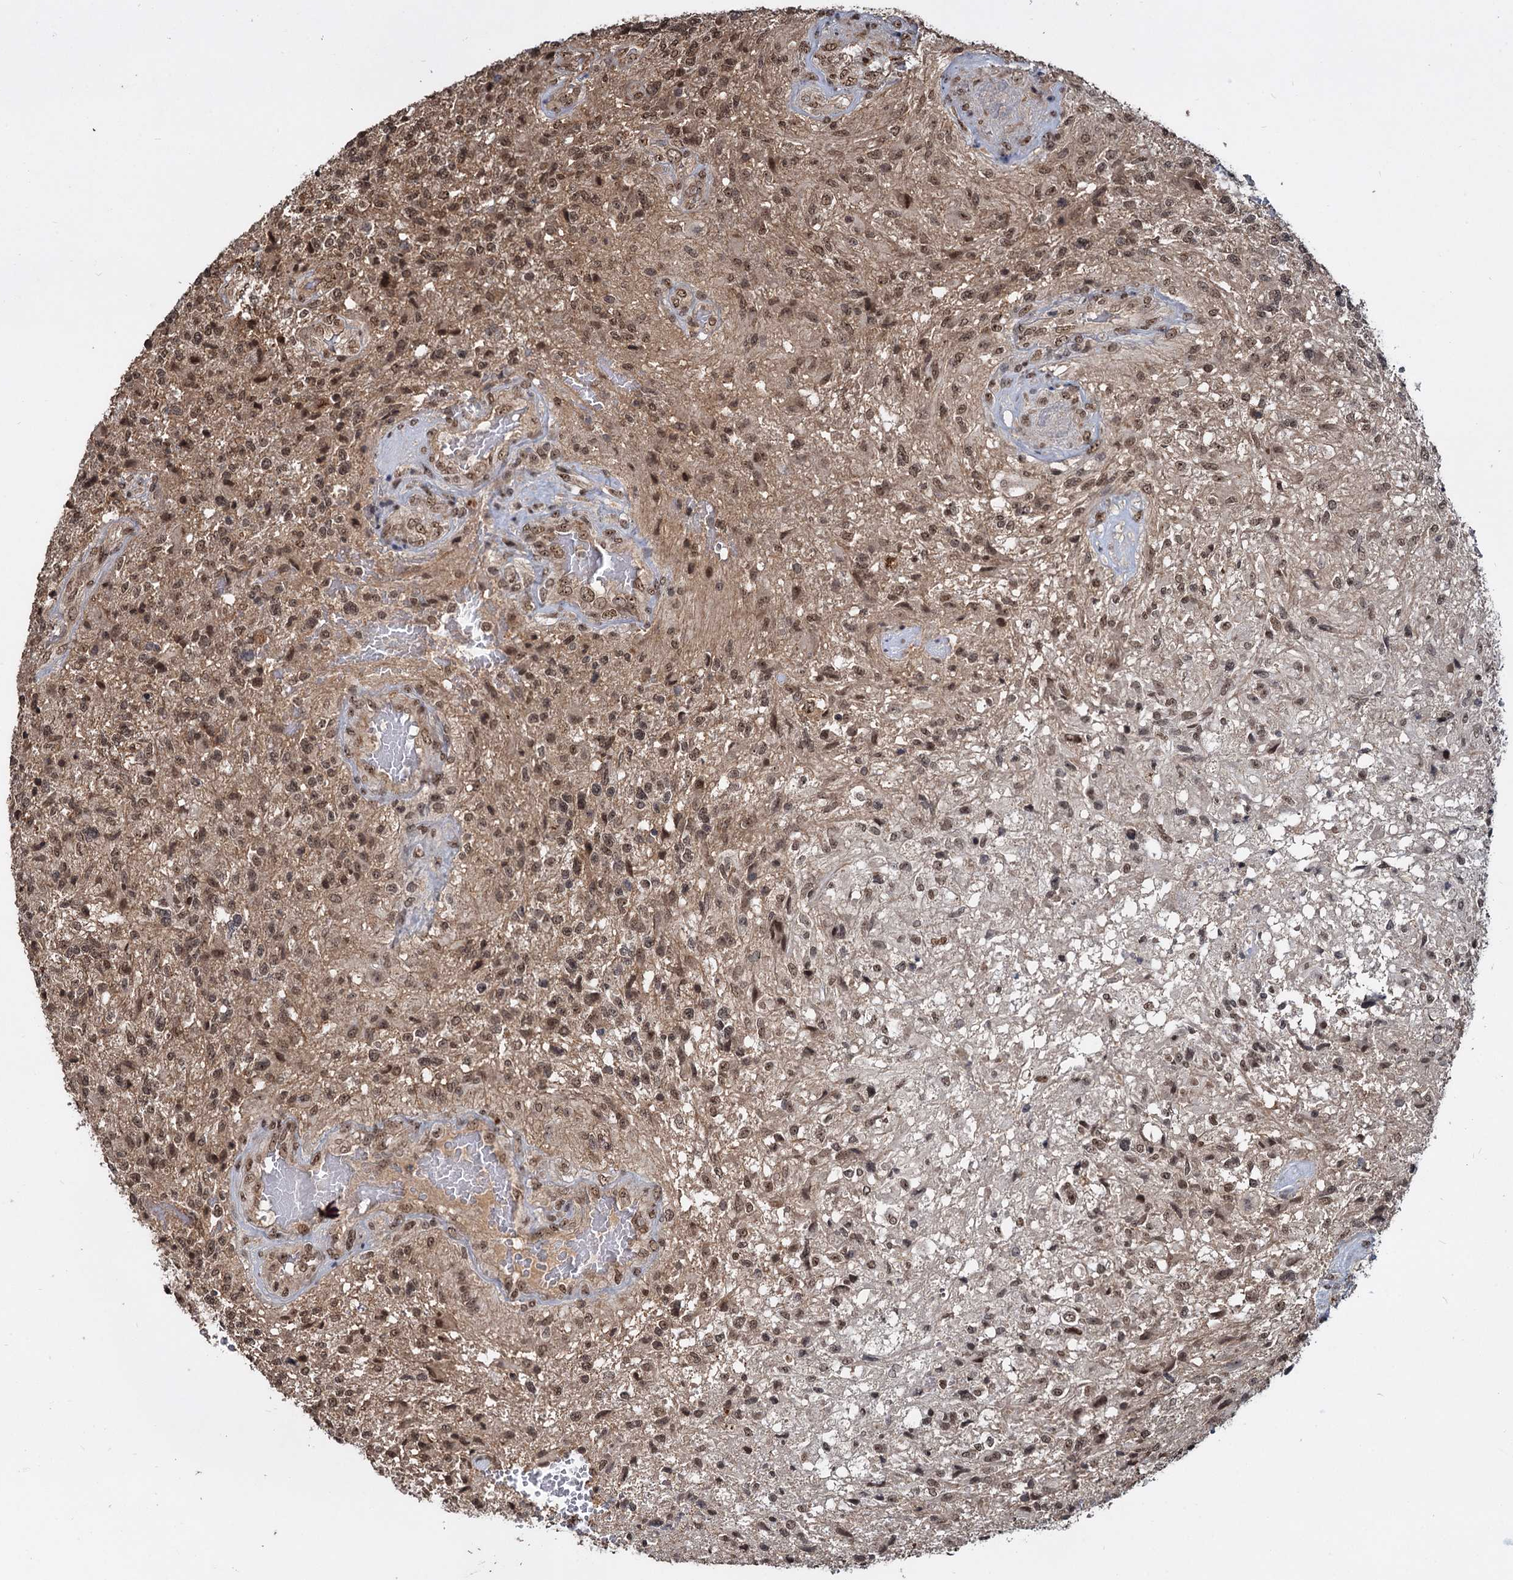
{"staining": {"intensity": "moderate", "quantity": ">75%", "location": "nuclear"}, "tissue": "glioma", "cell_type": "Tumor cells", "image_type": "cancer", "snomed": [{"axis": "morphology", "description": "Glioma, malignant, High grade"}, {"axis": "topography", "description": "Brain"}], "caption": "Moderate nuclear positivity for a protein is identified in approximately >75% of tumor cells of glioma using immunohistochemistry.", "gene": "FAM216B", "patient": {"sex": "male", "age": 56}}